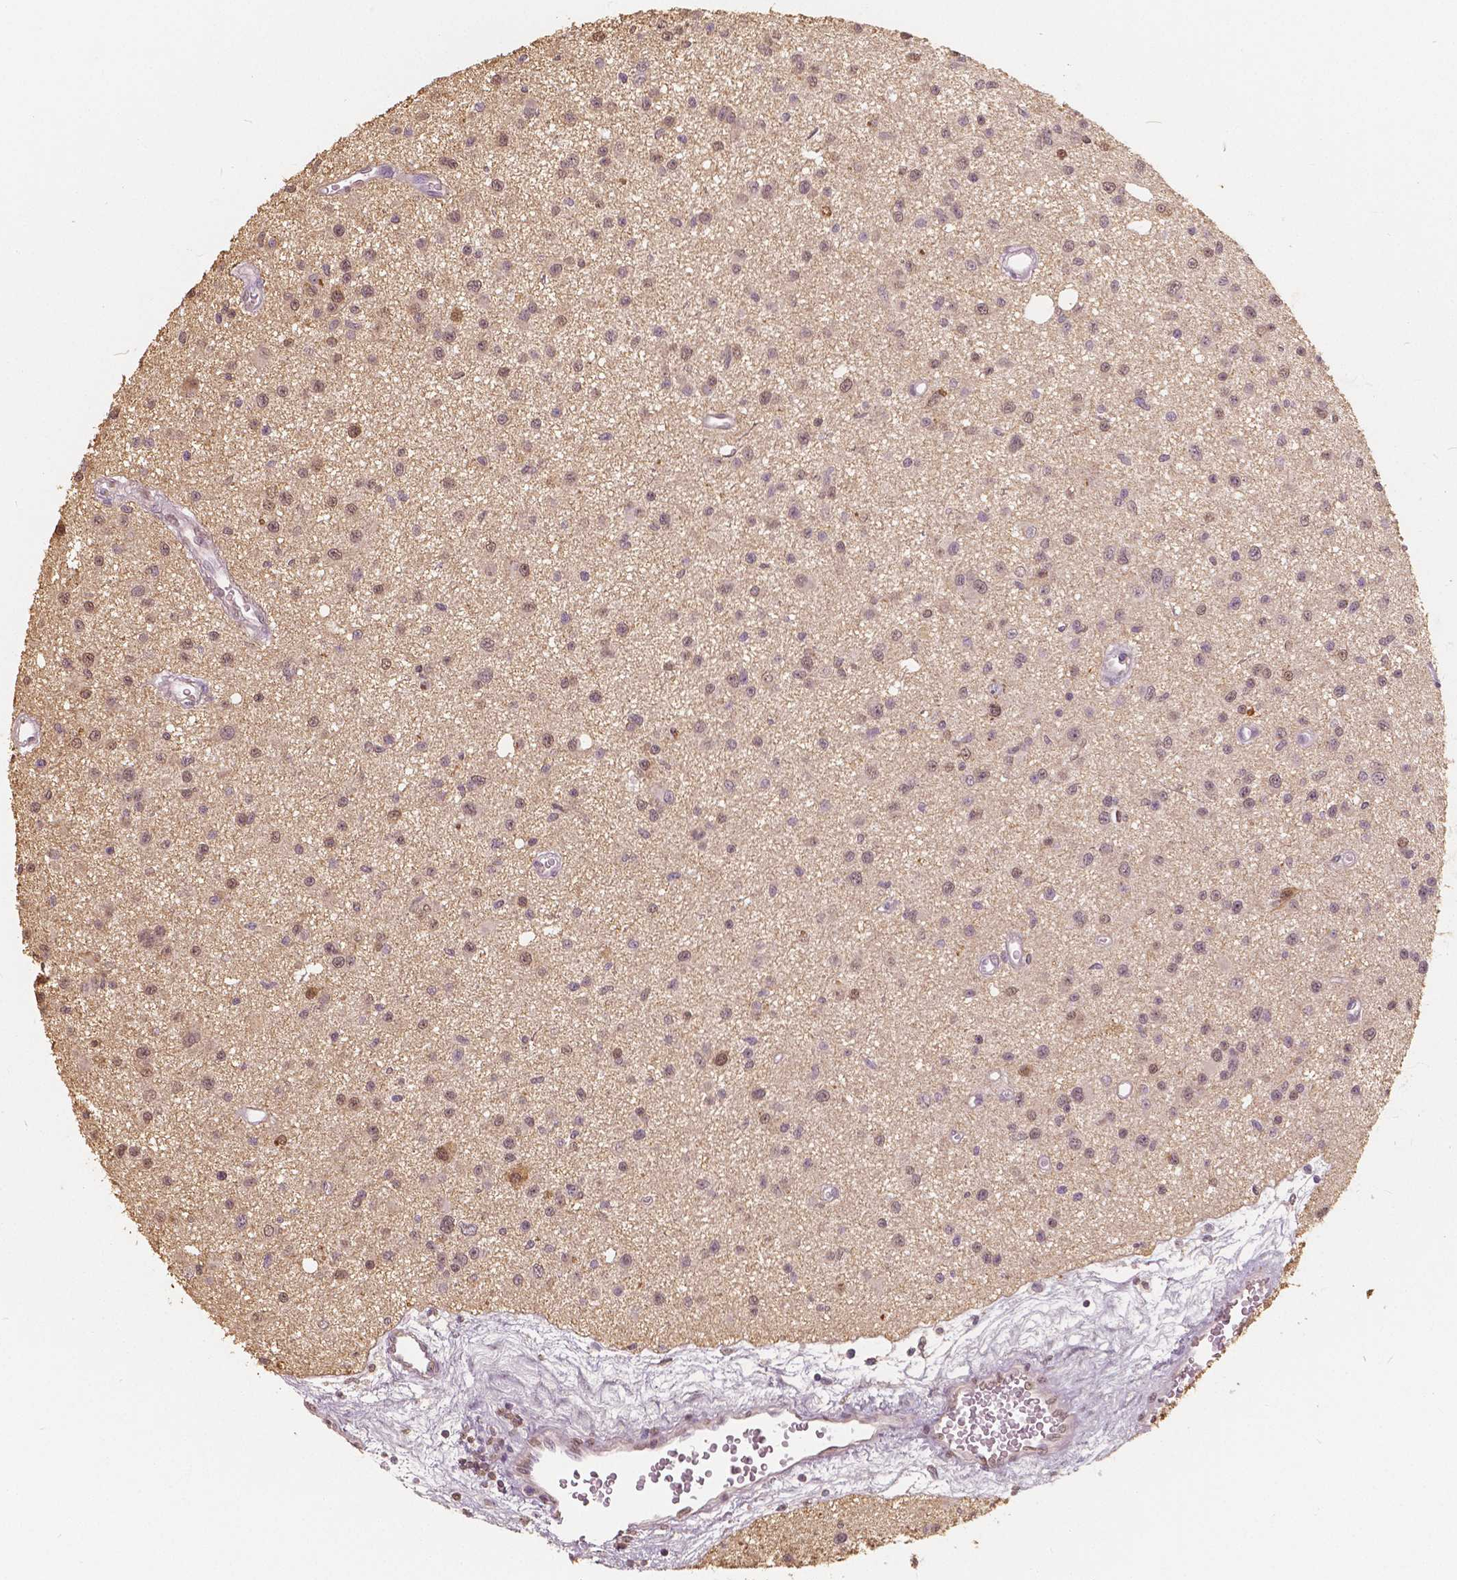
{"staining": {"intensity": "weak", "quantity": "25%-75%", "location": "nuclear"}, "tissue": "glioma", "cell_type": "Tumor cells", "image_type": "cancer", "snomed": [{"axis": "morphology", "description": "Glioma, malignant, Low grade"}, {"axis": "topography", "description": "Brain"}], "caption": "Protein expression analysis of malignant low-grade glioma shows weak nuclear expression in about 25%-75% of tumor cells.", "gene": "SAT2", "patient": {"sex": "male", "age": 43}}